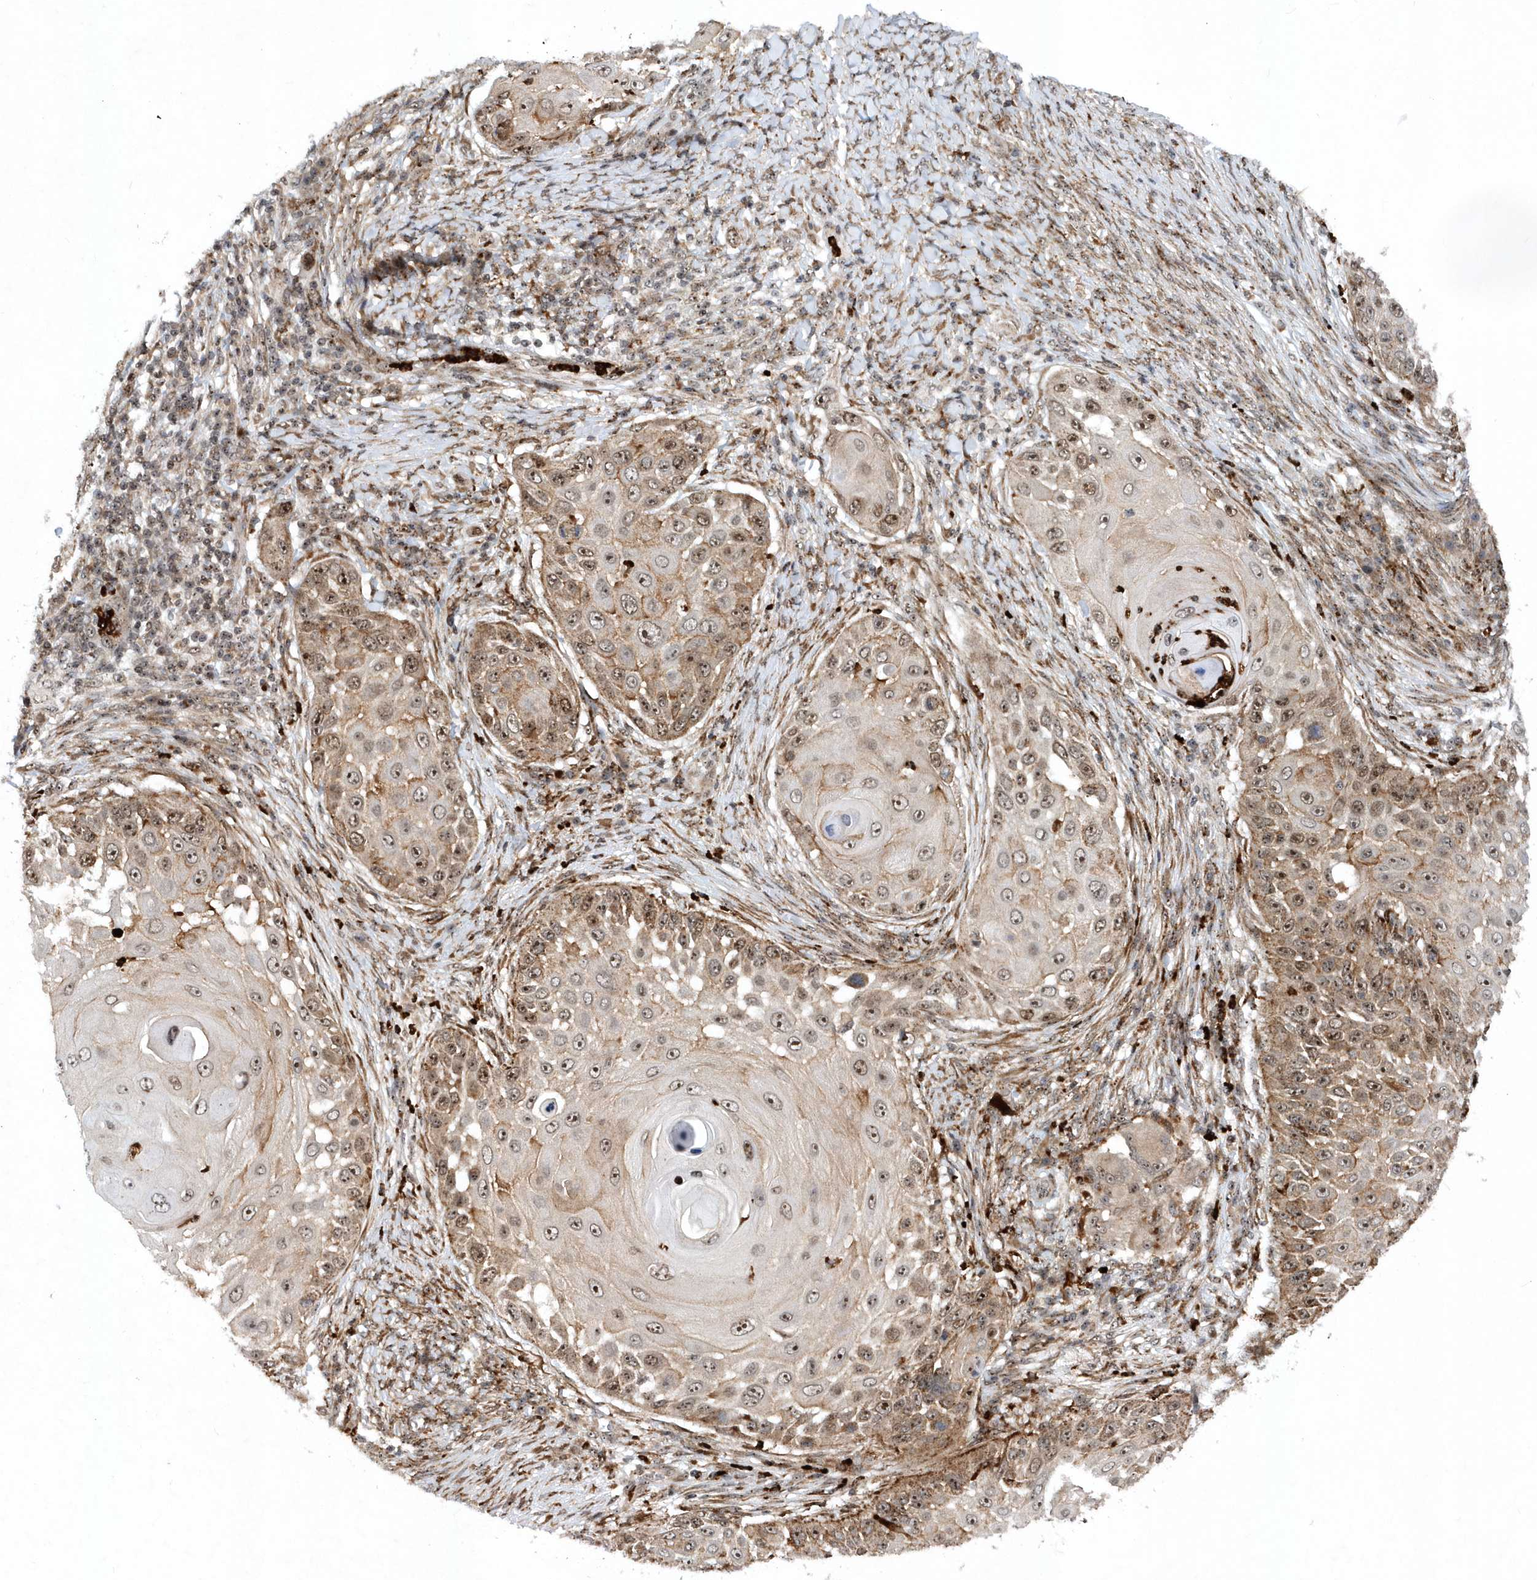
{"staining": {"intensity": "moderate", "quantity": ">75%", "location": "cytoplasmic/membranous,nuclear"}, "tissue": "skin cancer", "cell_type": "Tumor cells", "image_type": "cancer", "snomed": [{"axis": "morphology", "description": "Squamous cell carcinoma, NOS"}, {"axis": "topography", "description": "Skin"}], "caption": "About >75% of tumor cells in skin cancer demonstrate moderate cytoplasmic/membranous and nuclear protein staining as visualized by brown immunohistochemical staining.", "gene": "SOWAHB", "patient": {"sex": "female", "age": 44}}